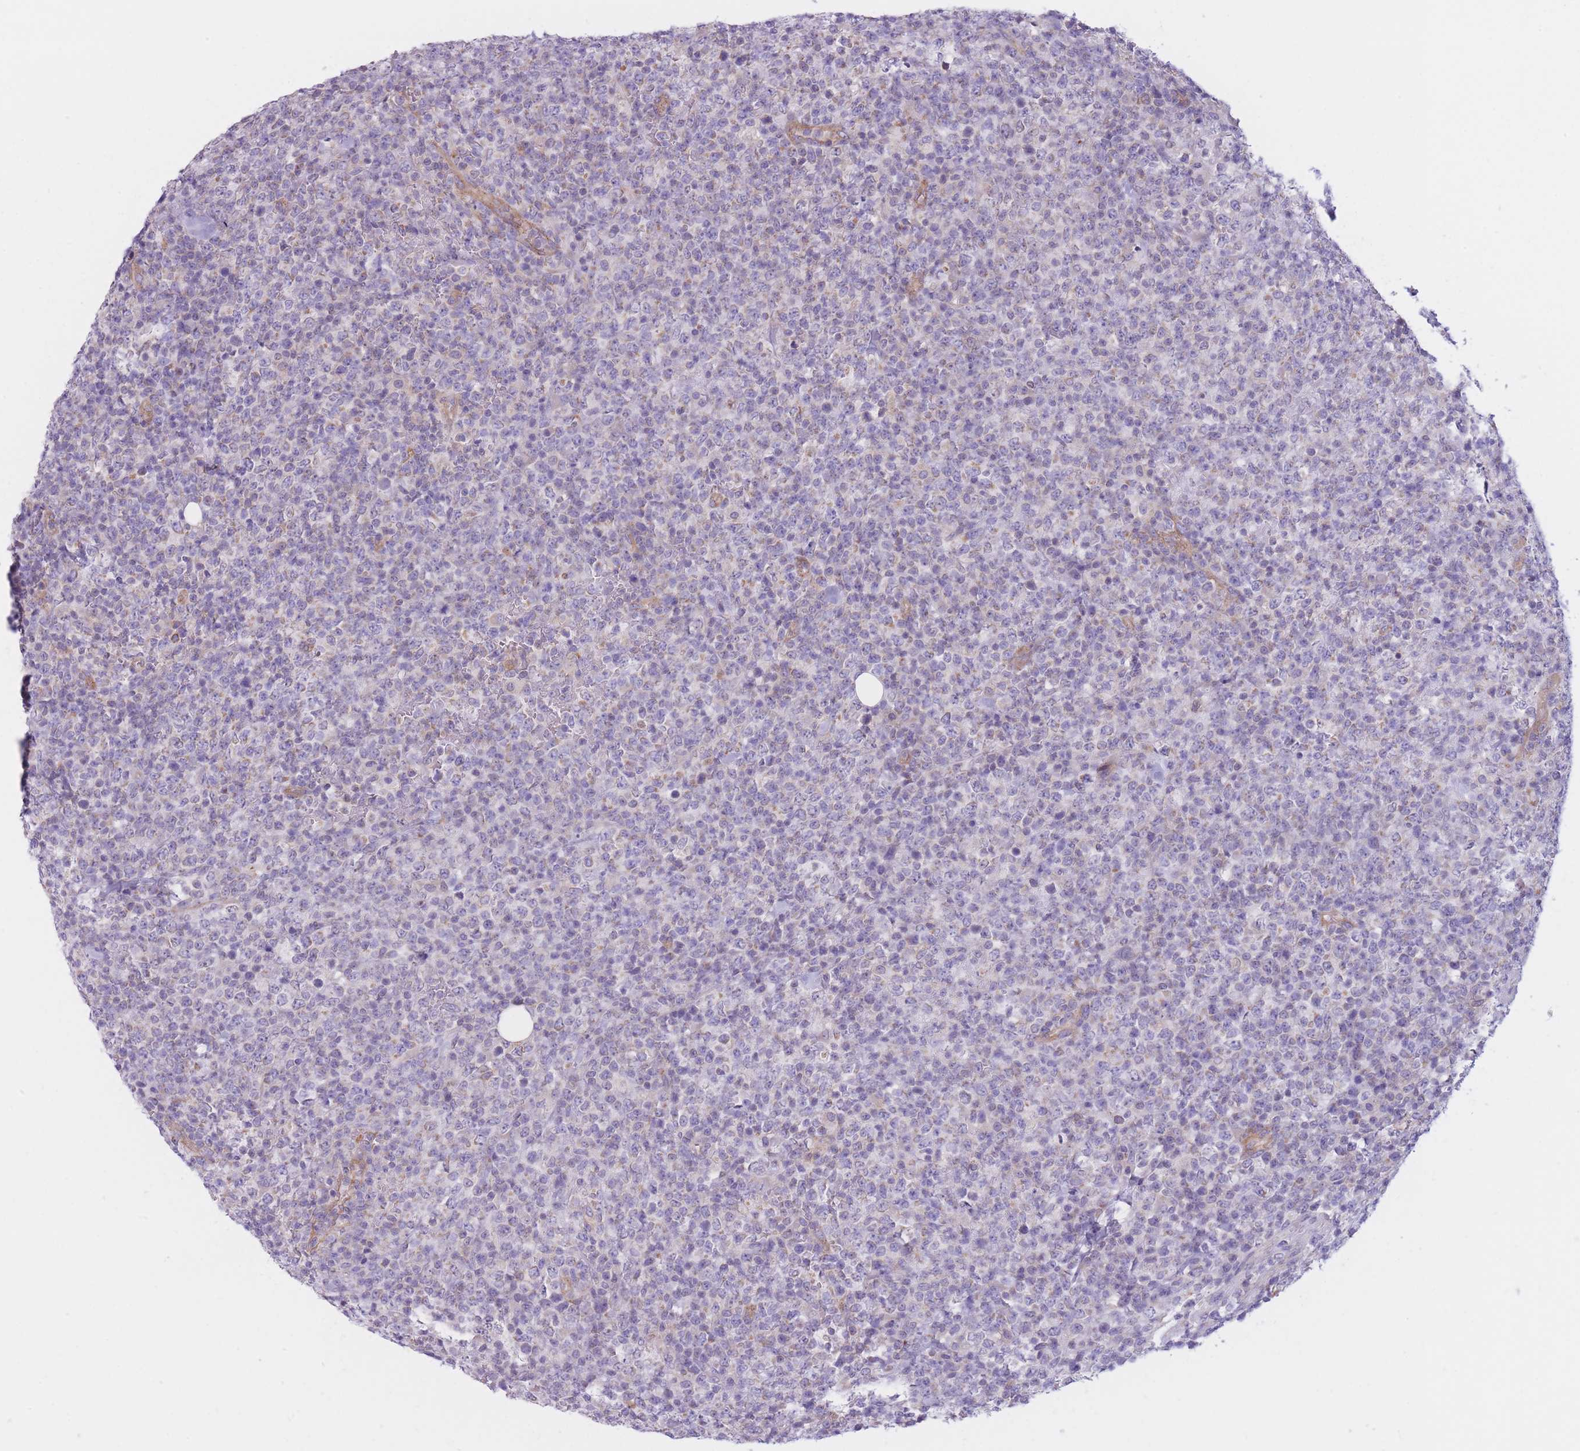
{"staining": {"intensity": "negative", "quantity": "none", "location": "none"}, "tissue": "lymphoma", "cell_type": "Tumor cells", "image_type": "cancer", "snomed": [{"axis": "morphology", "description": "Malignant lymphoma, non-Hodgkin's type, High grade"}, {"axis": "topography", "description": "Colon"}], "caption": "Immunohistochemistry (IHC) histopathology image of neoplastic tissue: human lymphoma stained with DAB reveals no significant protein positivity in tumor cells.", "gene": "SERPINB3", "patient": {"sex": "female", "age": 53}}